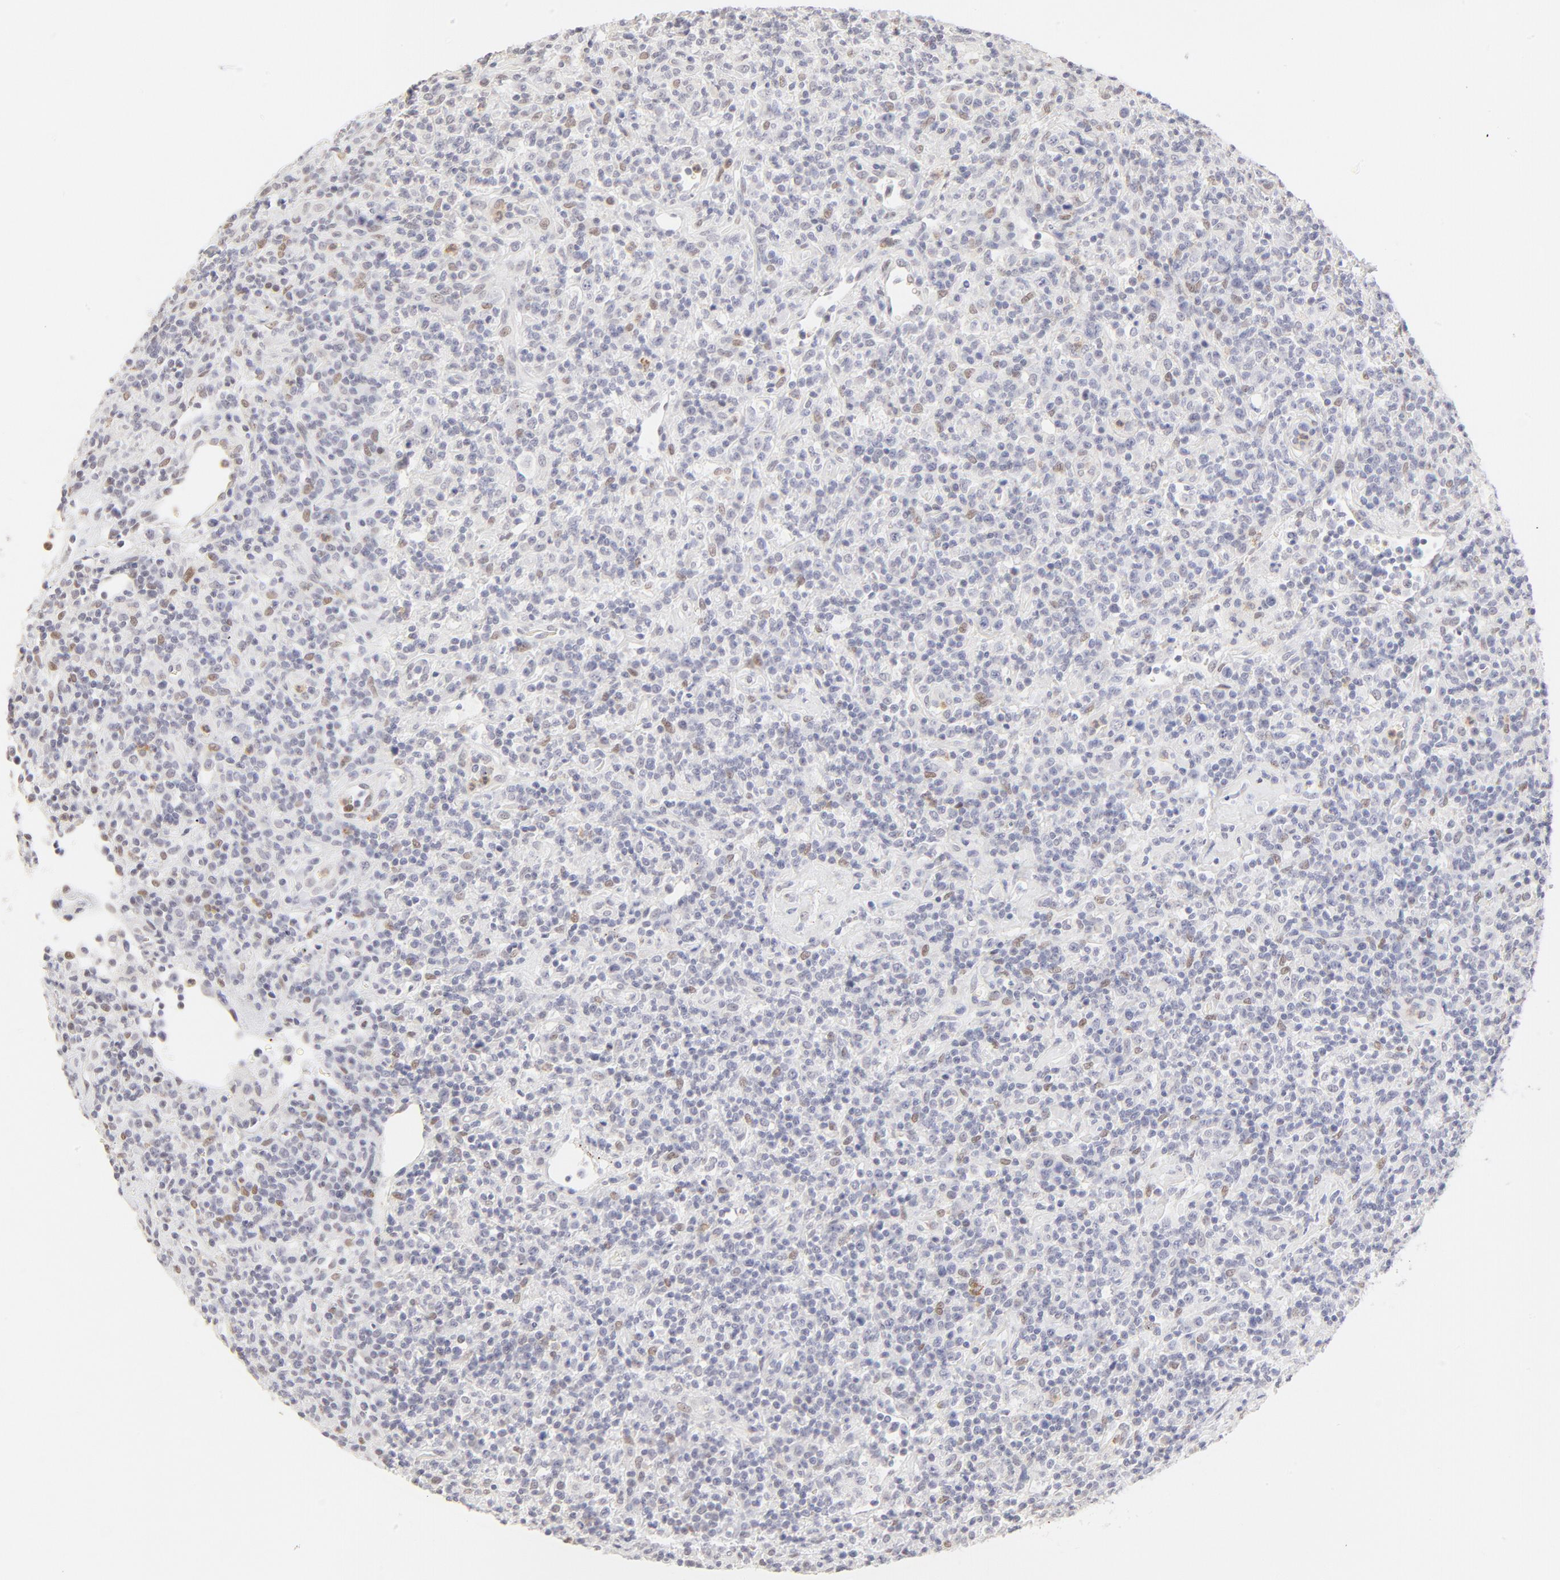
{"staining": {"intensity": "negative", "quantity": "none", "location": "none"}, "tissue": "lymphoma", "cell_type": "Tumor cells", "image_type": "cancer", "snomed": [{"axis": "morphology", "description": "Hodgkin's disease, NOS"}, {"axis": "topography", "description": "Lymph node"}], "caption": "This is an immunohistochemistry photomicrograph of human Hodgkin's disease. There is no staining in tumor cells.", "gene": "PBX1", "patient": {"sex": "male", "age": 65}}